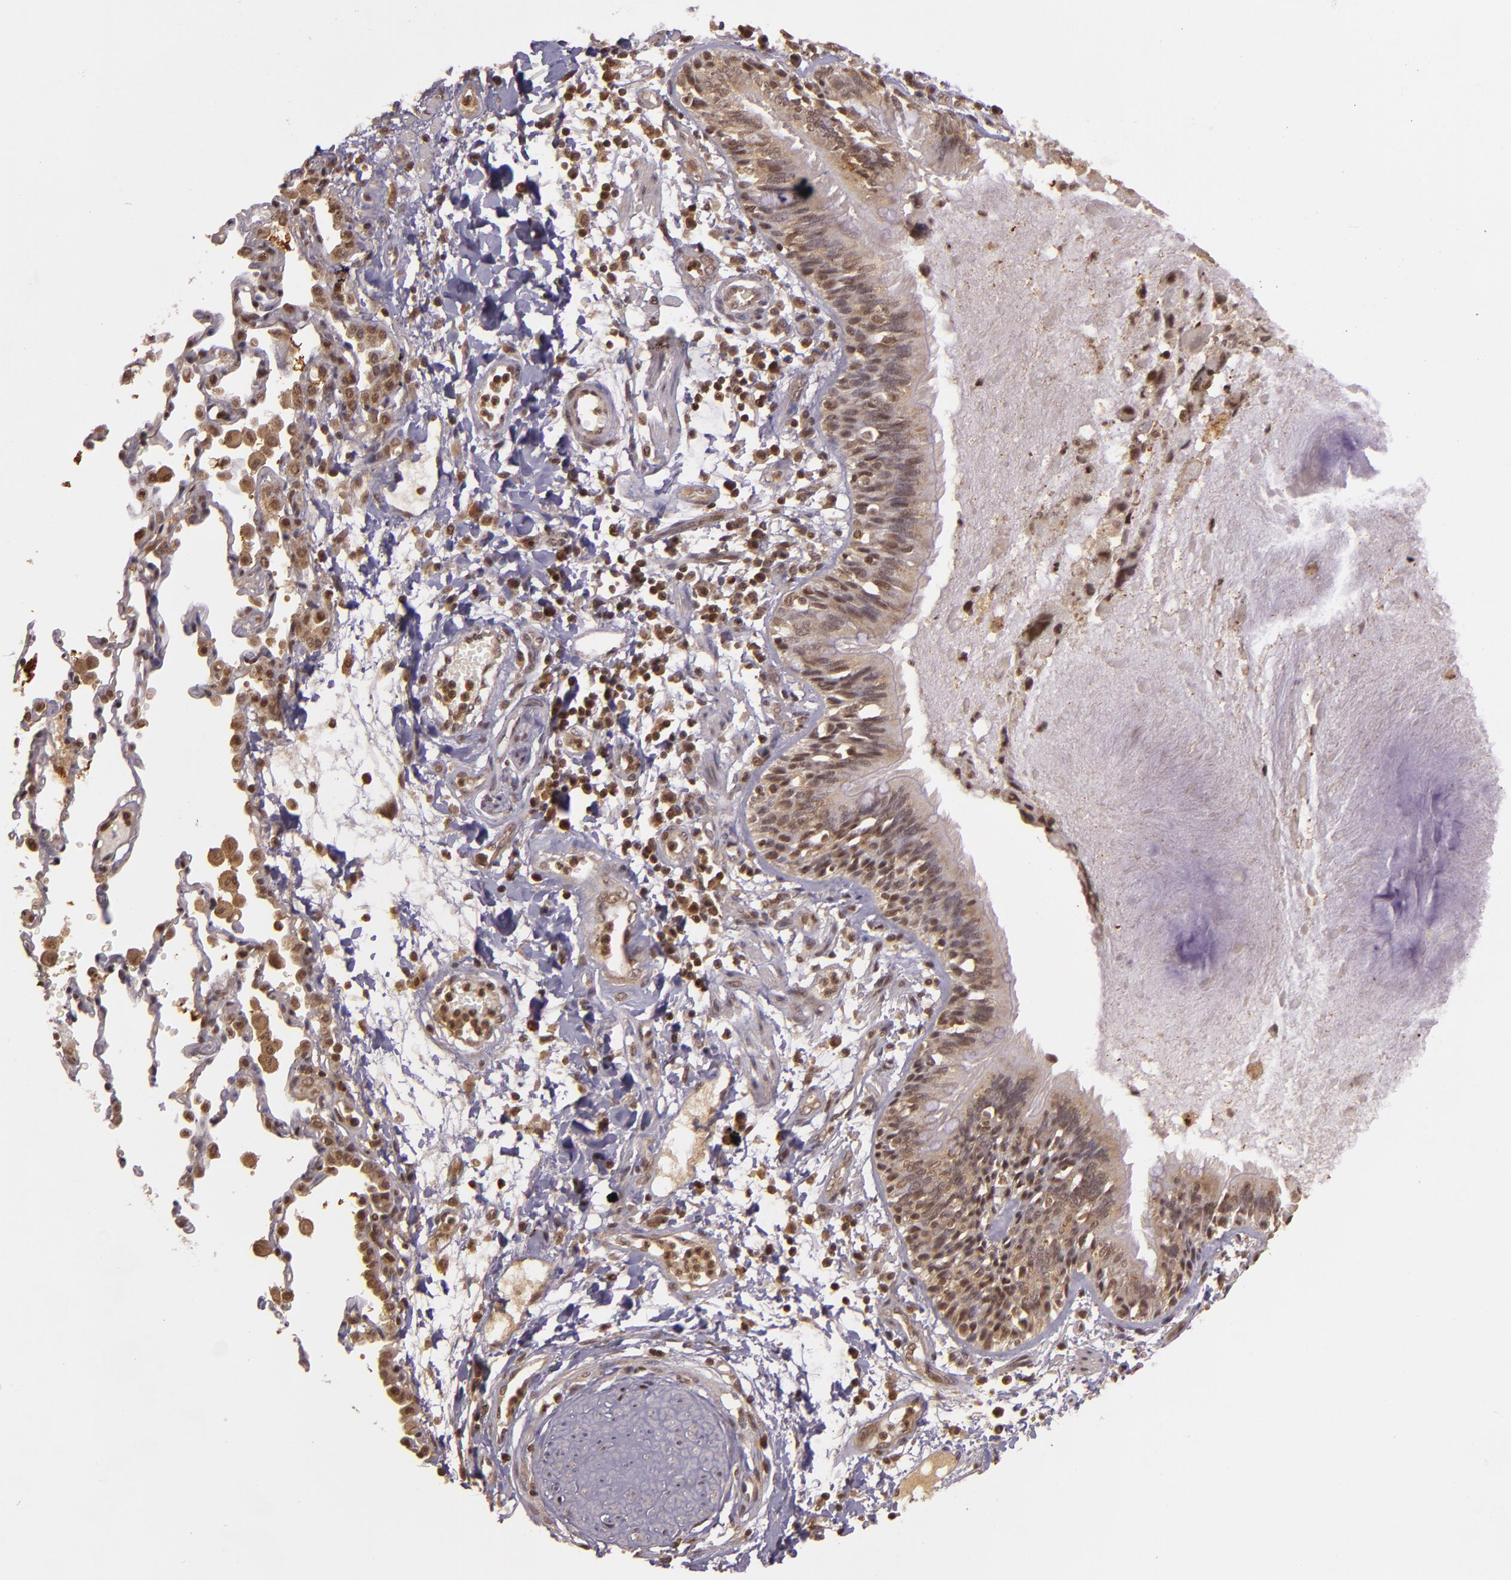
{"staining": {"intensity": "moderate", "quantity": ">75%", "location": "cytoplasmic/membranous,nuclear"}, "tissue": "lung cancer", "cell_type": "Tumor cells", "image_type": "cancer", "snomed": [{"axis": "morphology", "description": "Adenocarcinoma, NOS"}, {"axis": "topography", "description": "Lung"}], "caption": "Lung cancer (adenocarcinoma) was stained to show a protein in brown. There is medium levels of moderate cytoplasmic/membranous and nuclear positivity in approximately >75% of tumor cells.", "gene": "TXNRD2", "patient": {"sex": "male", "age": 64}}